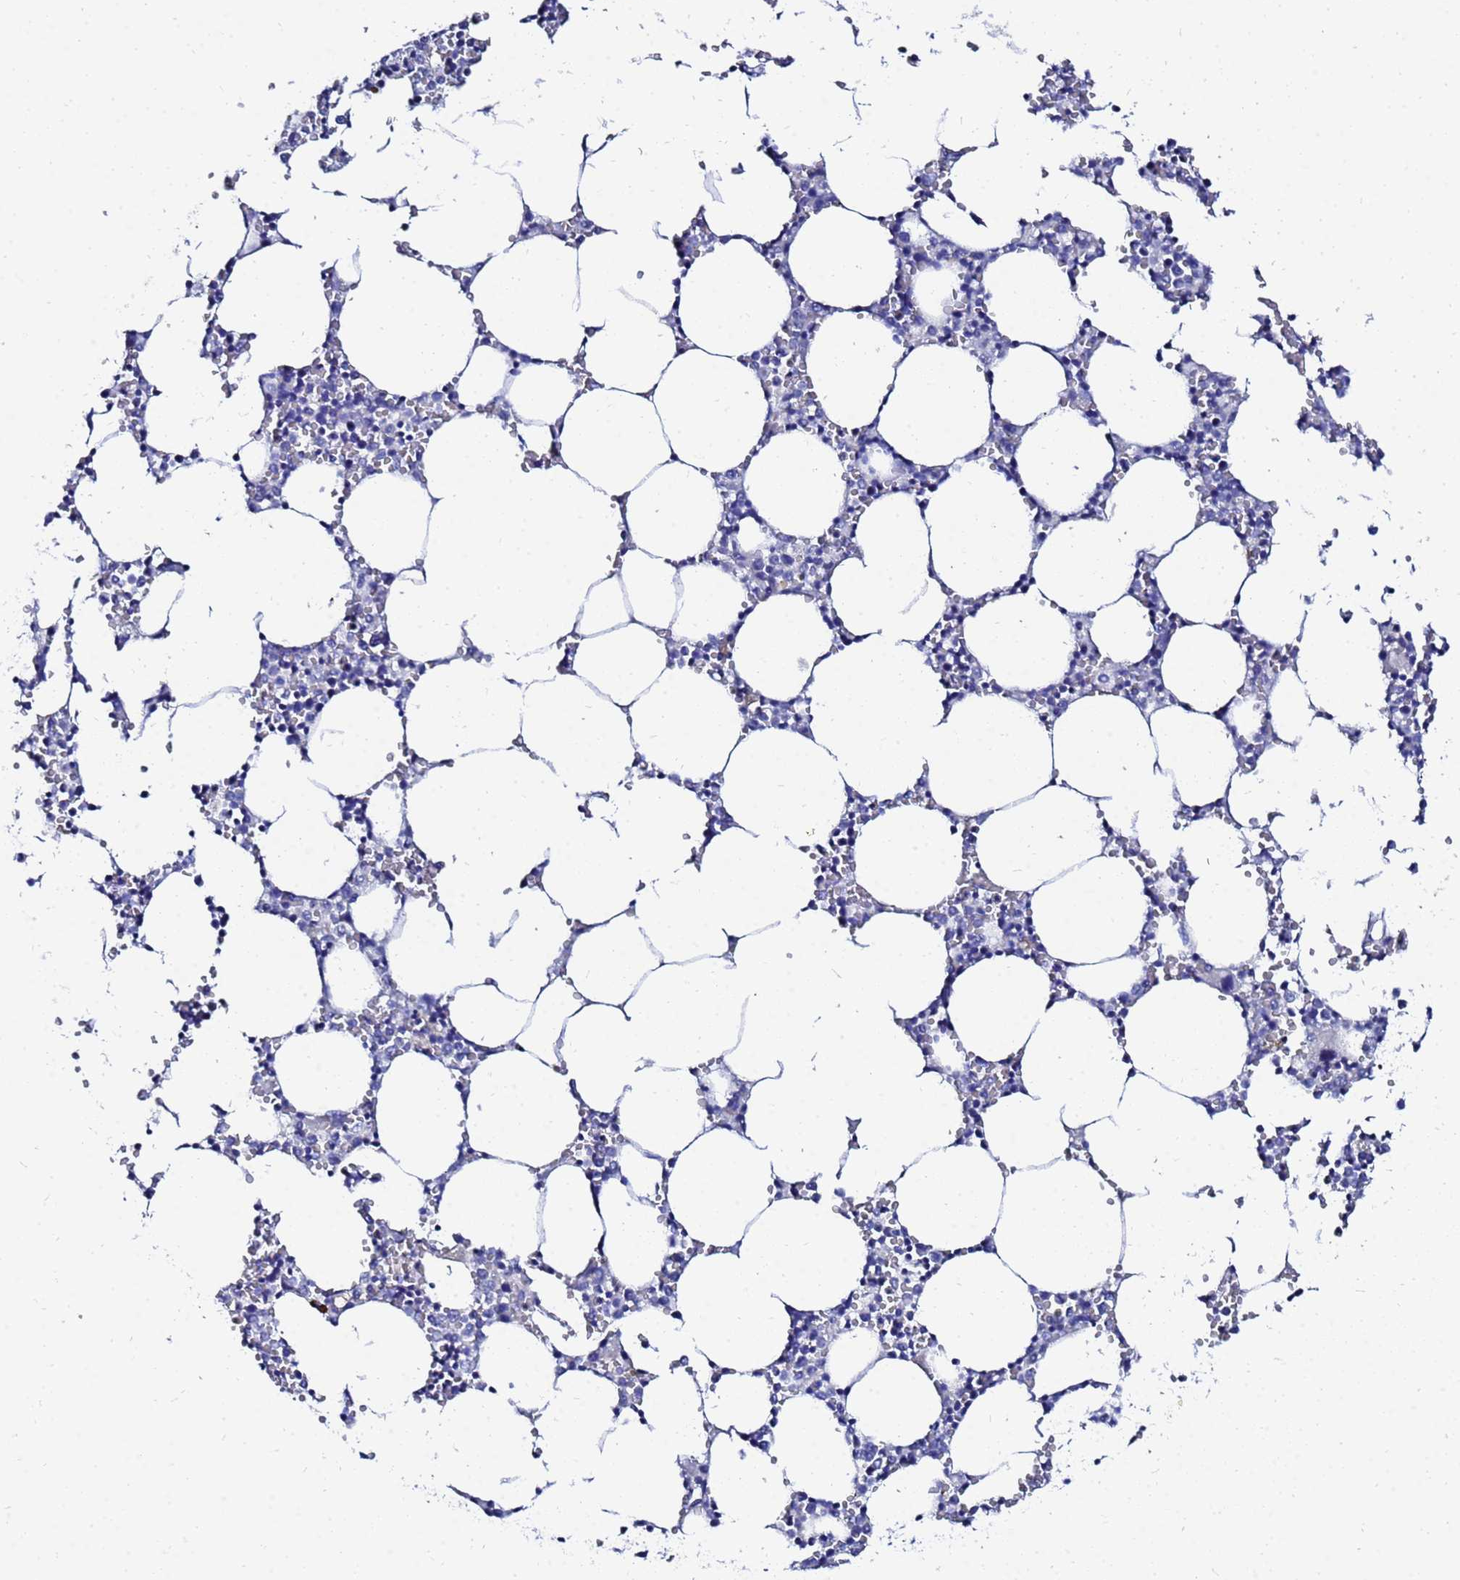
{"staining": {"intensity": "negative", "quantity": "none", "location": "none"}, "tissue": "bone marrow", "cell_type": "Hematopoietic cells", "image_type": "normal", "snomed": [{"axis": "morphology", "description": "Normal tissue, NOS"}, {"axis": "topography", "description": "Bone marrow"}], "caption": "Immunohistochemistry photomicrograph of benign bone marrow: bone marrow stained with DAB shows no significant protein positivity in hematopoietic cells. (DAB immunohistochemistry (IHC), high magnification).", "gene": "AQP12A", "patient": {"sex": "female", "age": 64}}